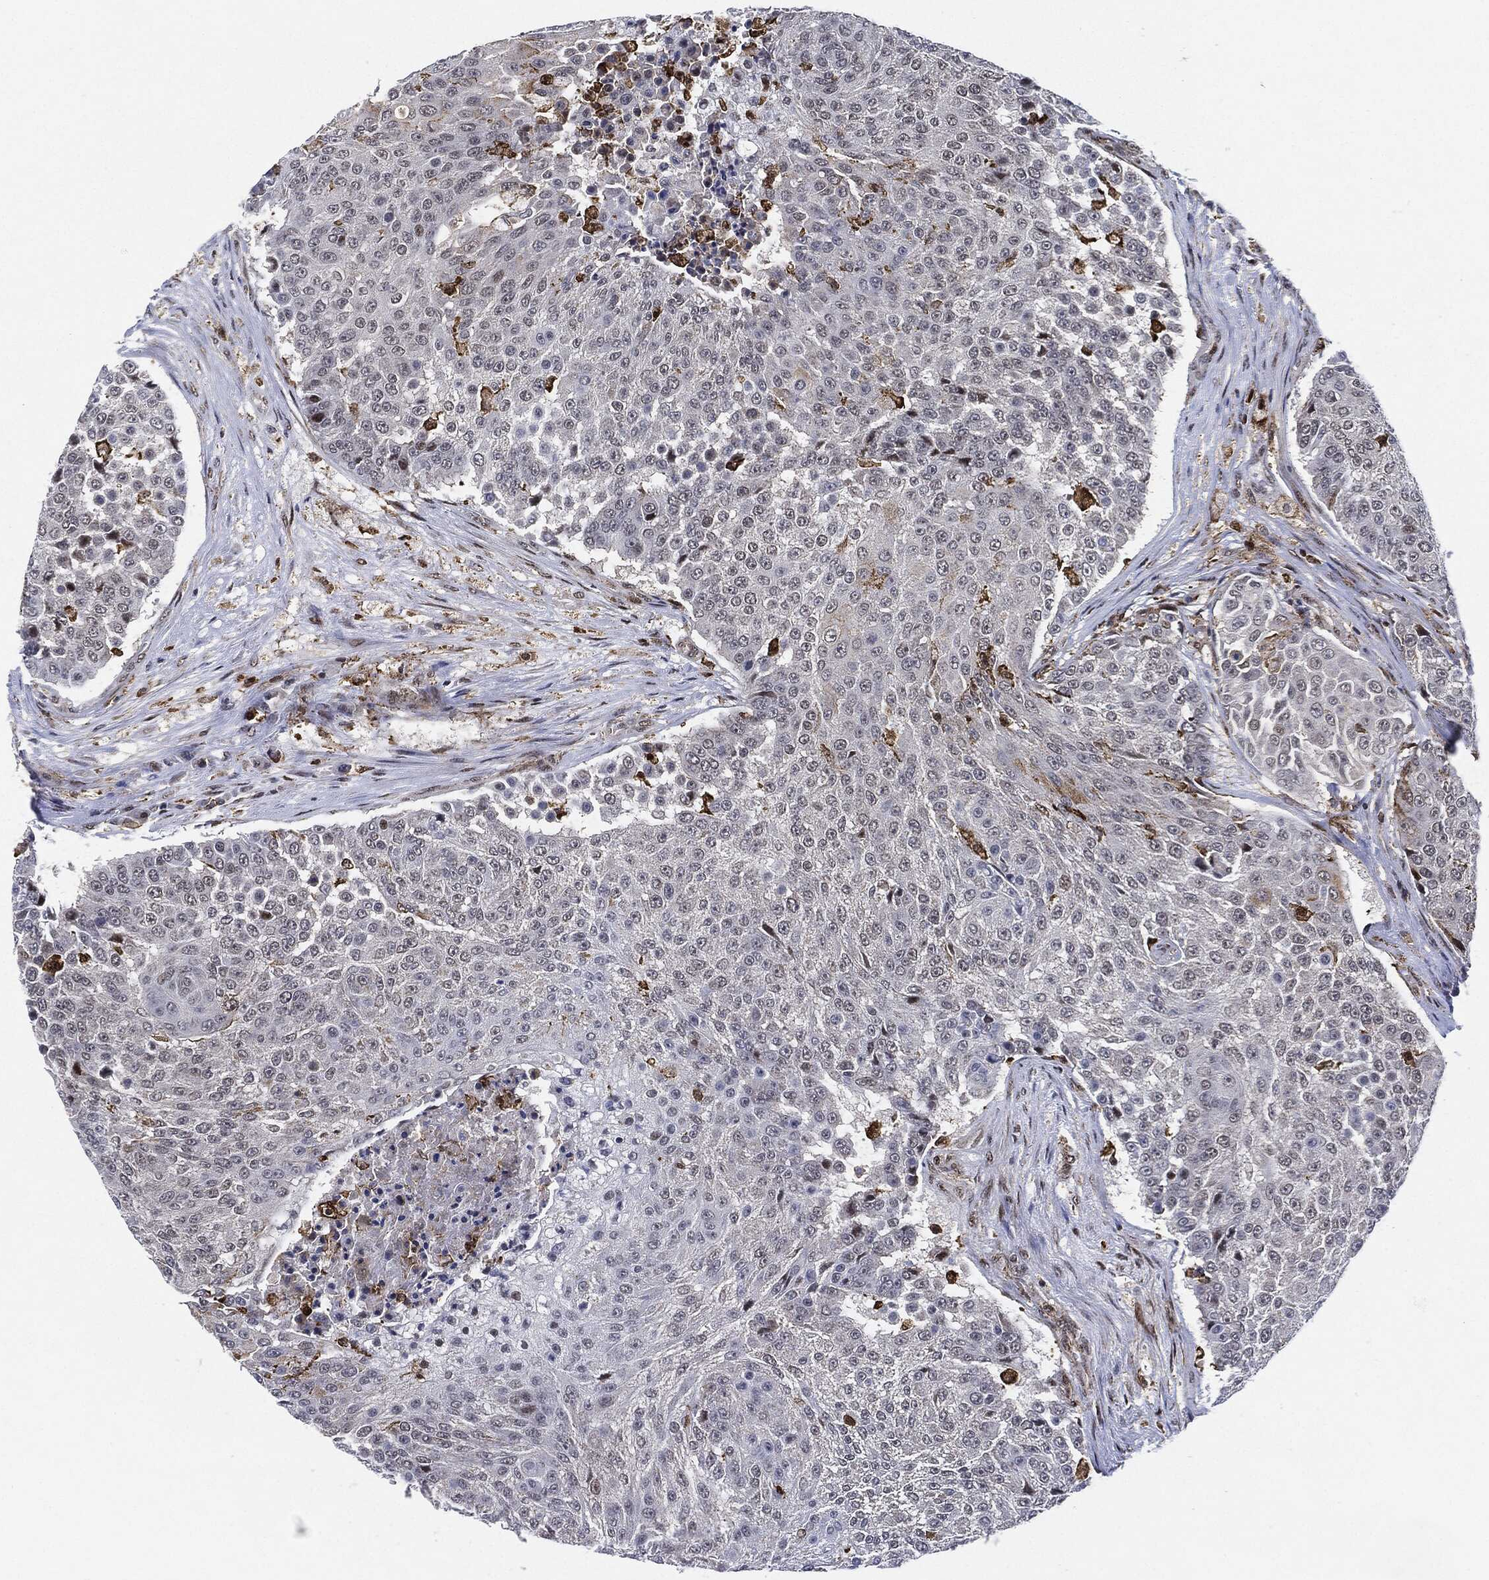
{"staining": {"intensity": "negative", "quantity": "none", "location": "none"}, "tissue": "urothelial cancer", "cell_type": "Tumor cells", "image_type": "cancer", "snomed": [{"axis": "morphology", "description": "Urothelial carcinoma, High grade"}, {"axis": "topography", "description": "Urinary bladder"}], "caption": "An immunohistochemistry micrograph of urothelial carcinoma (high-grade) is shown. There is no staining in tumor cells of urothelial carcinoma (high-grade).", "gene": "NANOS3", "patient": {"sex": "female", "age": 63}}